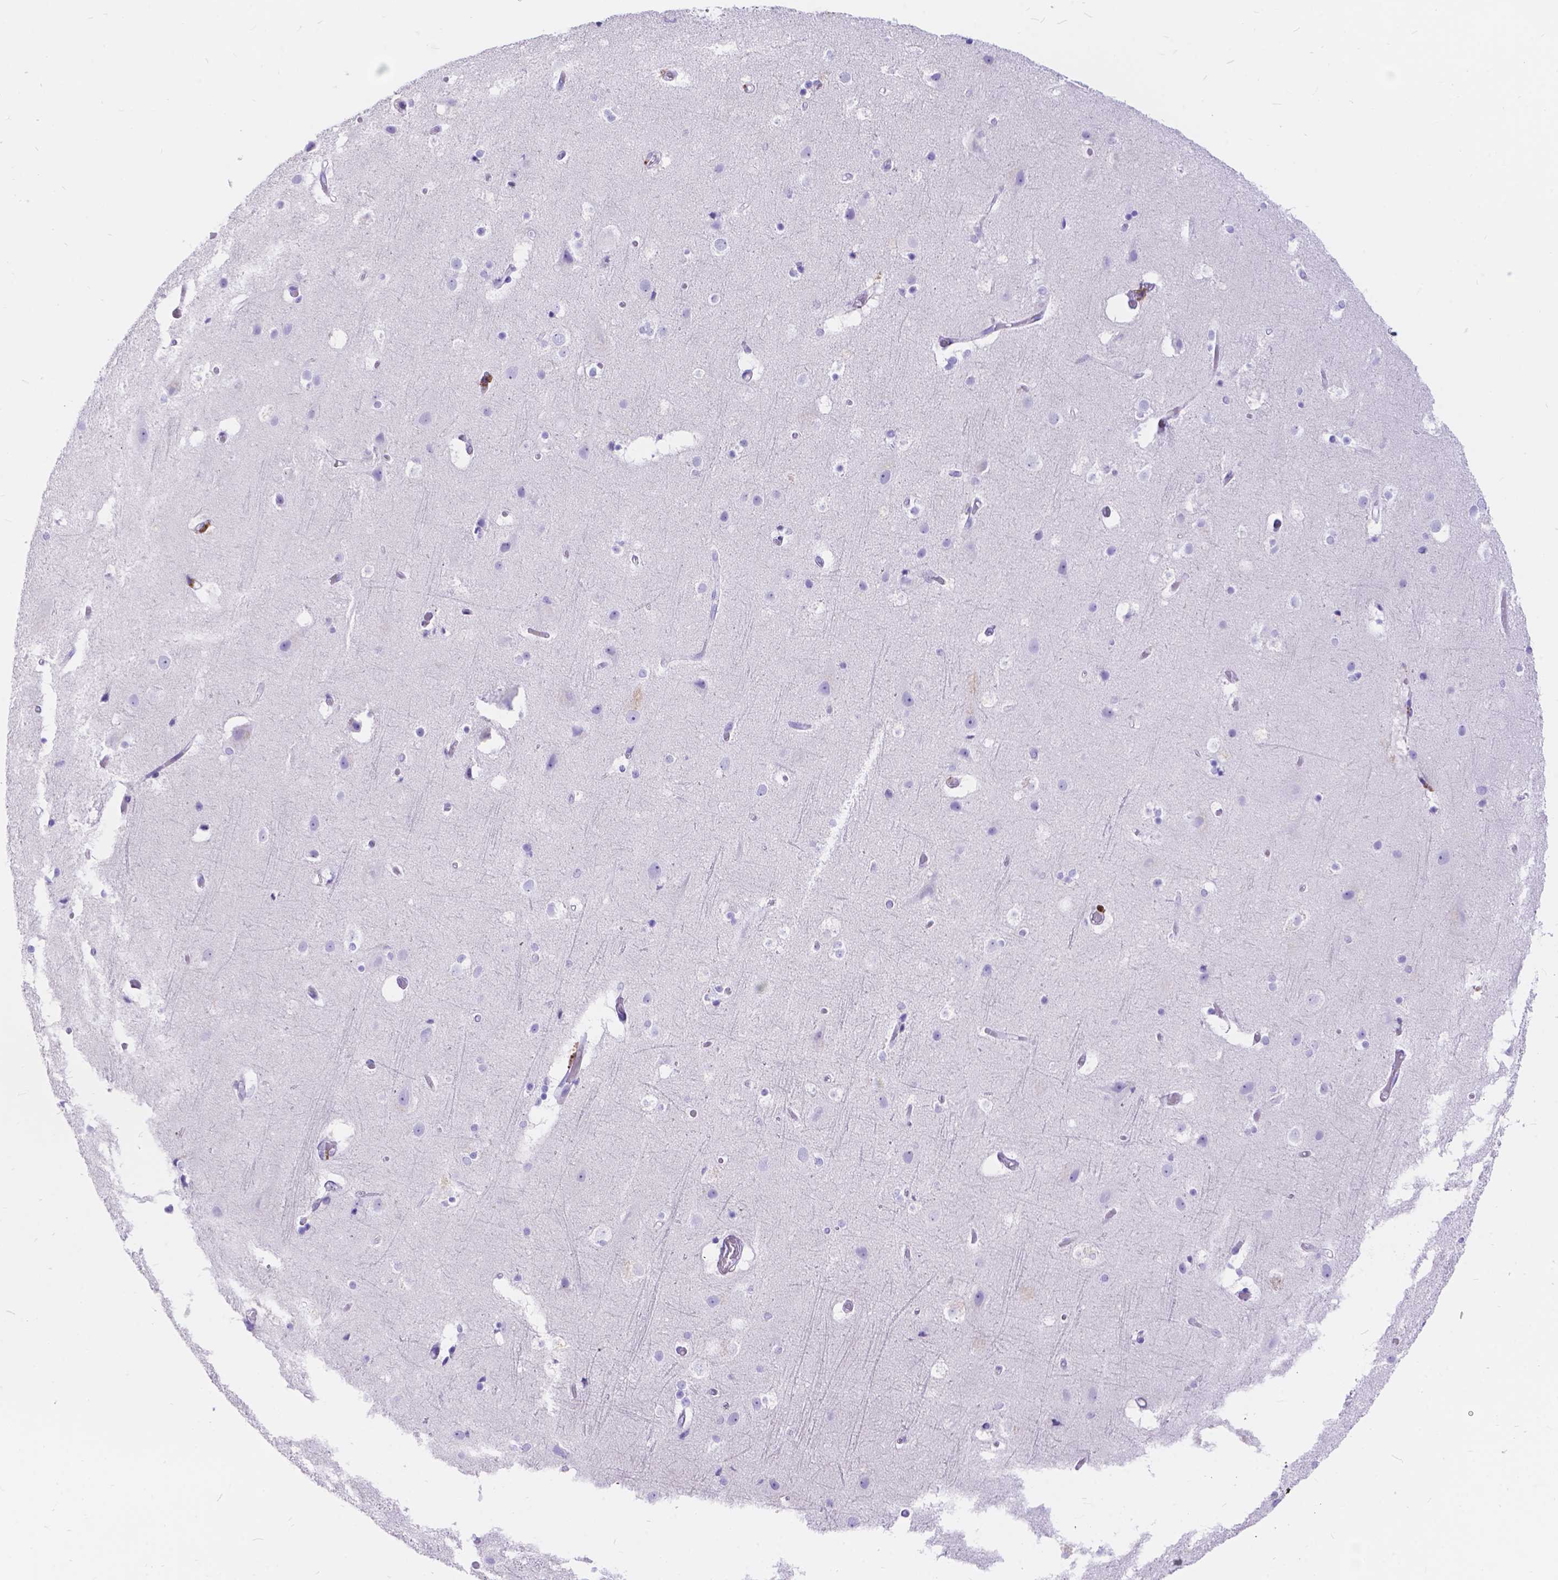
{"staining": {"intensity": "negative", "quantity": "none", "location": "none"}, "tissue": "cerebral cortex", "cell_type": "Endothelial cells", "image_type": "normal", "snomed": [{"axis": "morphology", "description": "Normal tissue, NOS"}, {"axis": "topography", "description": "Cerebral cortex"}], "caption": "Cerebral cortex stained for a protein using IHC shows no staining endothelial cells.", "gene": "KLHL10", "patient": {"sex": "female", "age": 52}}